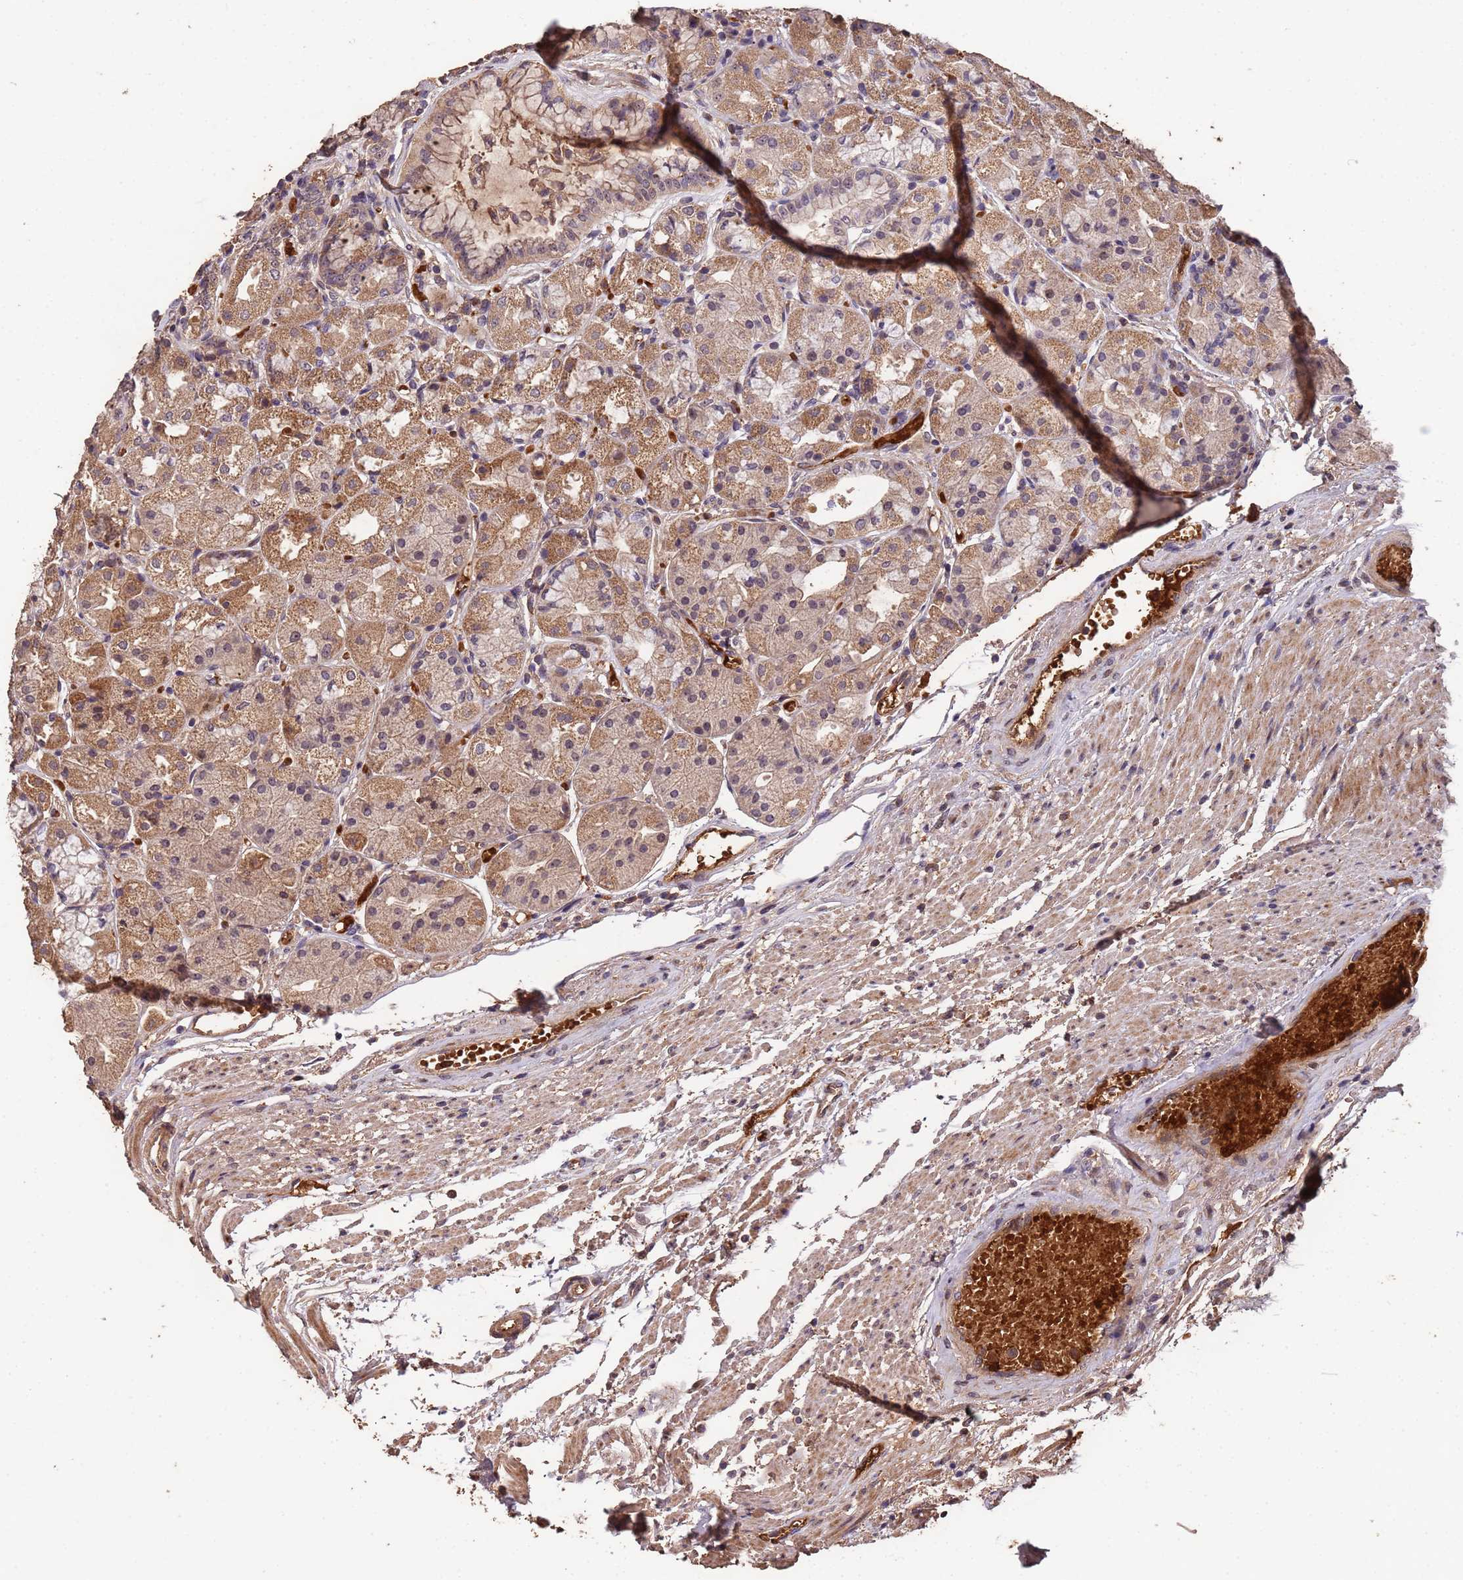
{"staining": {"intensity": "moderate", "quantity": "25%-75%", "location": "cytoplasmic/membranous"}, "tissue": "stomach", "cell_type": "Glandular cells", "image_type": "normal", "snomed": [{"axis": "morphology", "description": "Normal tissue, NOS"}, {"axis": "topography", "description": "Stomach, upper"}], "caption": "Immunohistochemical staining of normal stomach exhibits moderate cytoplasmic/membranous protein staining in about 25%-75% of glandular cells. (Stains: DAB (3,3'-diaminobenzidine) in brown, nuclei in blue, Microscopy: brightfield microscopy at high magnification).", "gene": "CCDC184", "patient": {"sex": "male", "age": 72}}